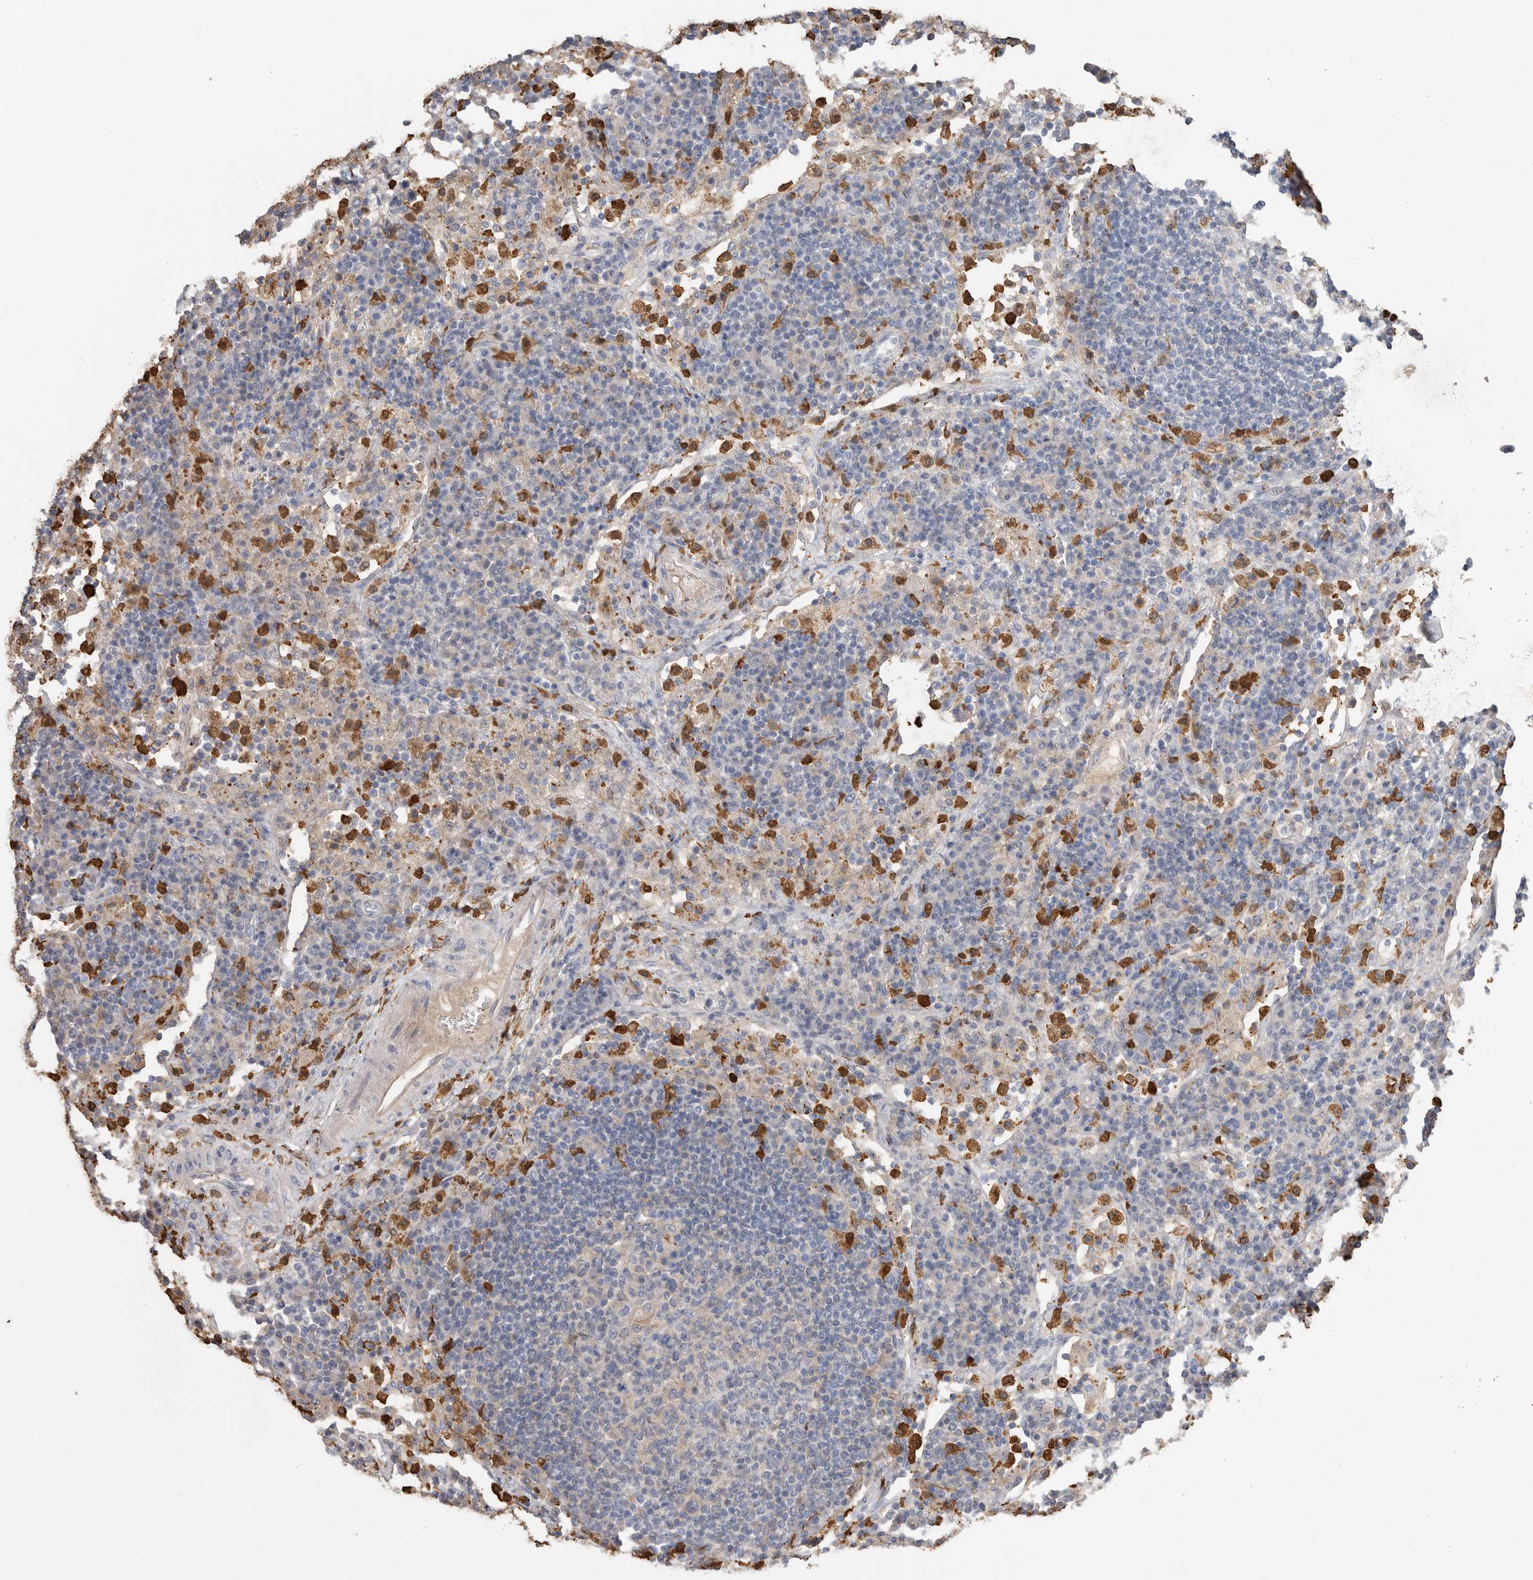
{"staining": {"intensity": "negative", "quantity": "none", "location": "none"}, "tissue": "lymph node", "cell_type": "Germinal center cells", "image_type": "normal", "snomed": [{"axis": "morphology", "description": "Normal tissue, NOS"}, {"axis": "topography", "description": "Lymph node"}], "caption": "Immunohistochemistry of unremarkable human lymph node reveals no expression in germinal center cells. The staining is performed using DAB brown chromogen with nuclei counter-stained in using hematoxylin.", "gene": "CYB561D1", "patient": {"sex": "female", "age": 53}}